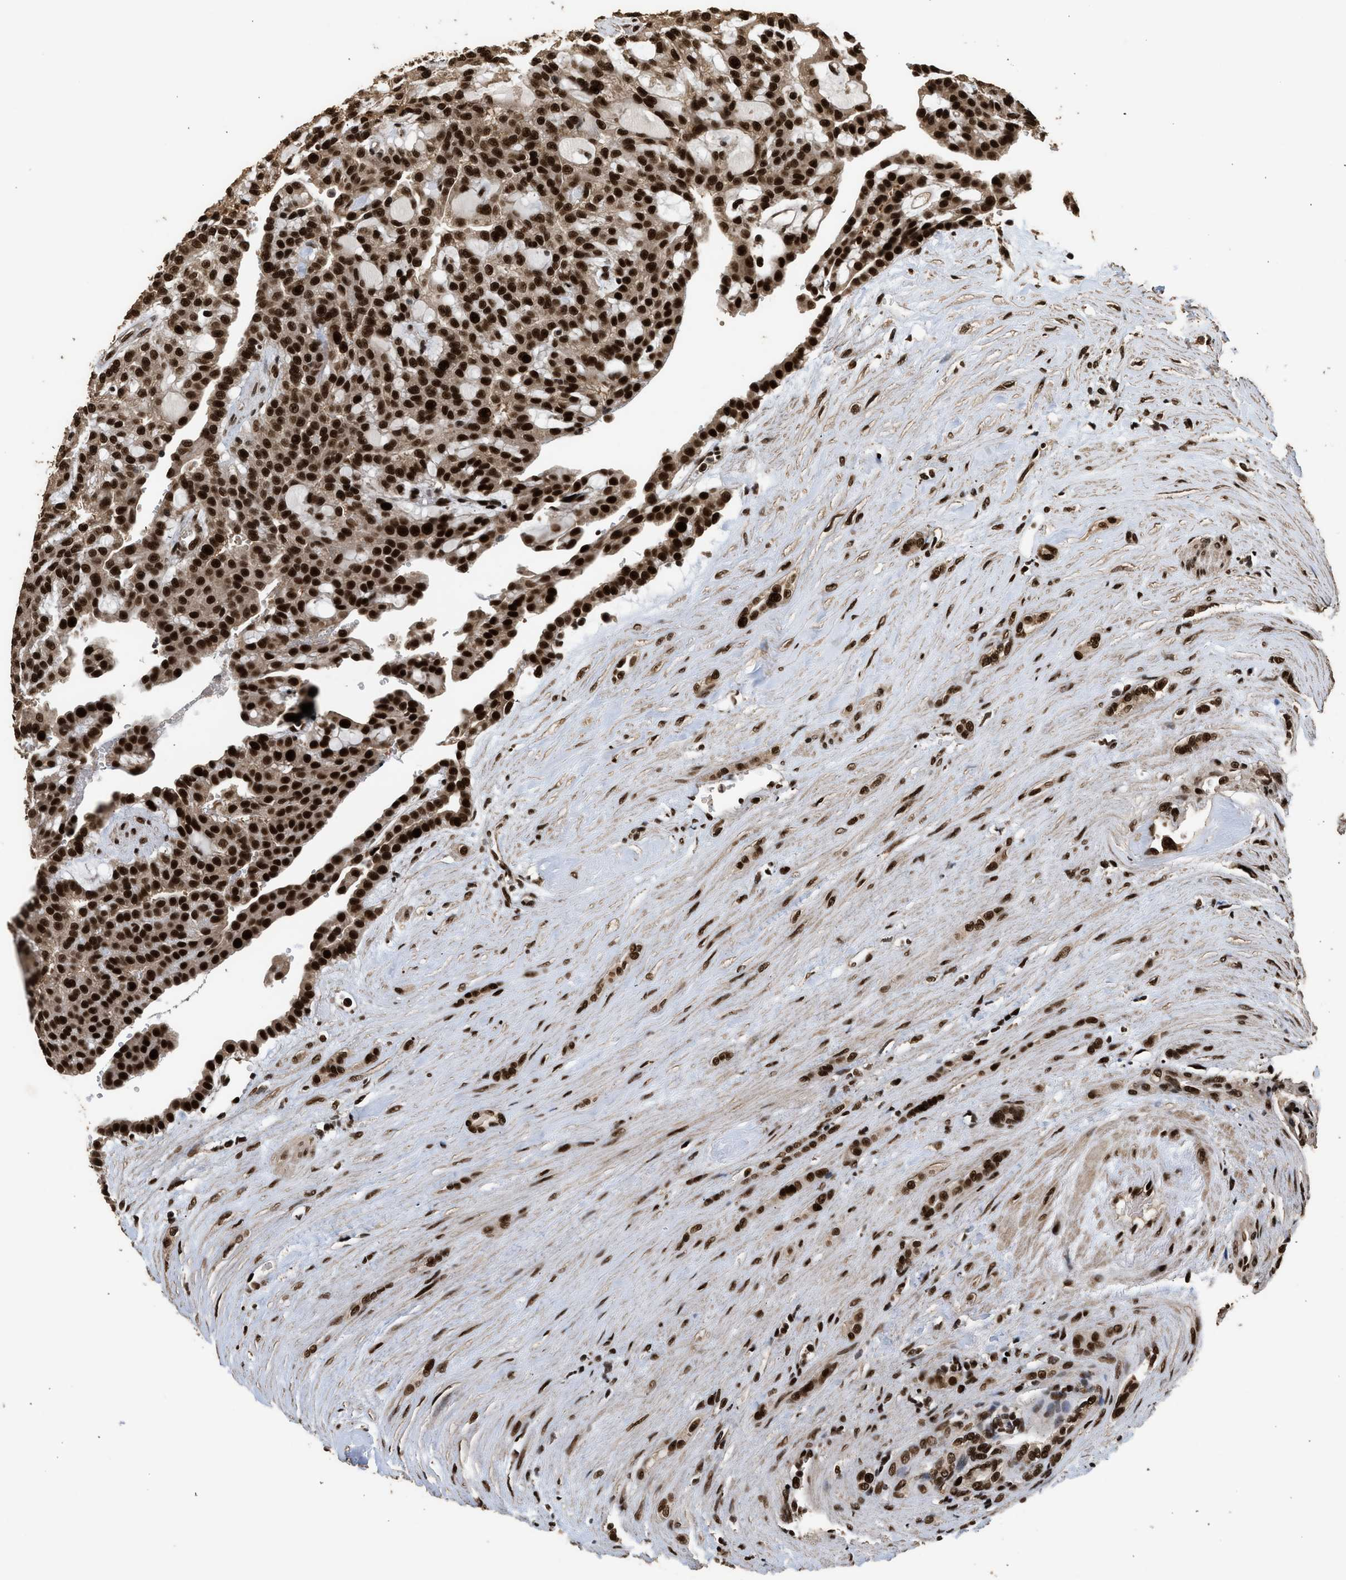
{"staining": {"intensity": "strong", "quantity": ">75%", "location": "nuclear"}, "tissue": "renal cancer", "cell_type": "Tumor cells", "image_type": "cancer", "snomed": [{"axis": "morphology", "description": "Adenocarcinoma, NOS"}, {"axis": "topography", "description": "Kidney"}], "caption": "About >75% of tumor cells in human renal adenocarcinoma reveal strong nuclear protein staining as visualized by brown immunohistochemical staining.", "gene": "PPP4R3B", "patient": {"sex": "male", "age": 63}}